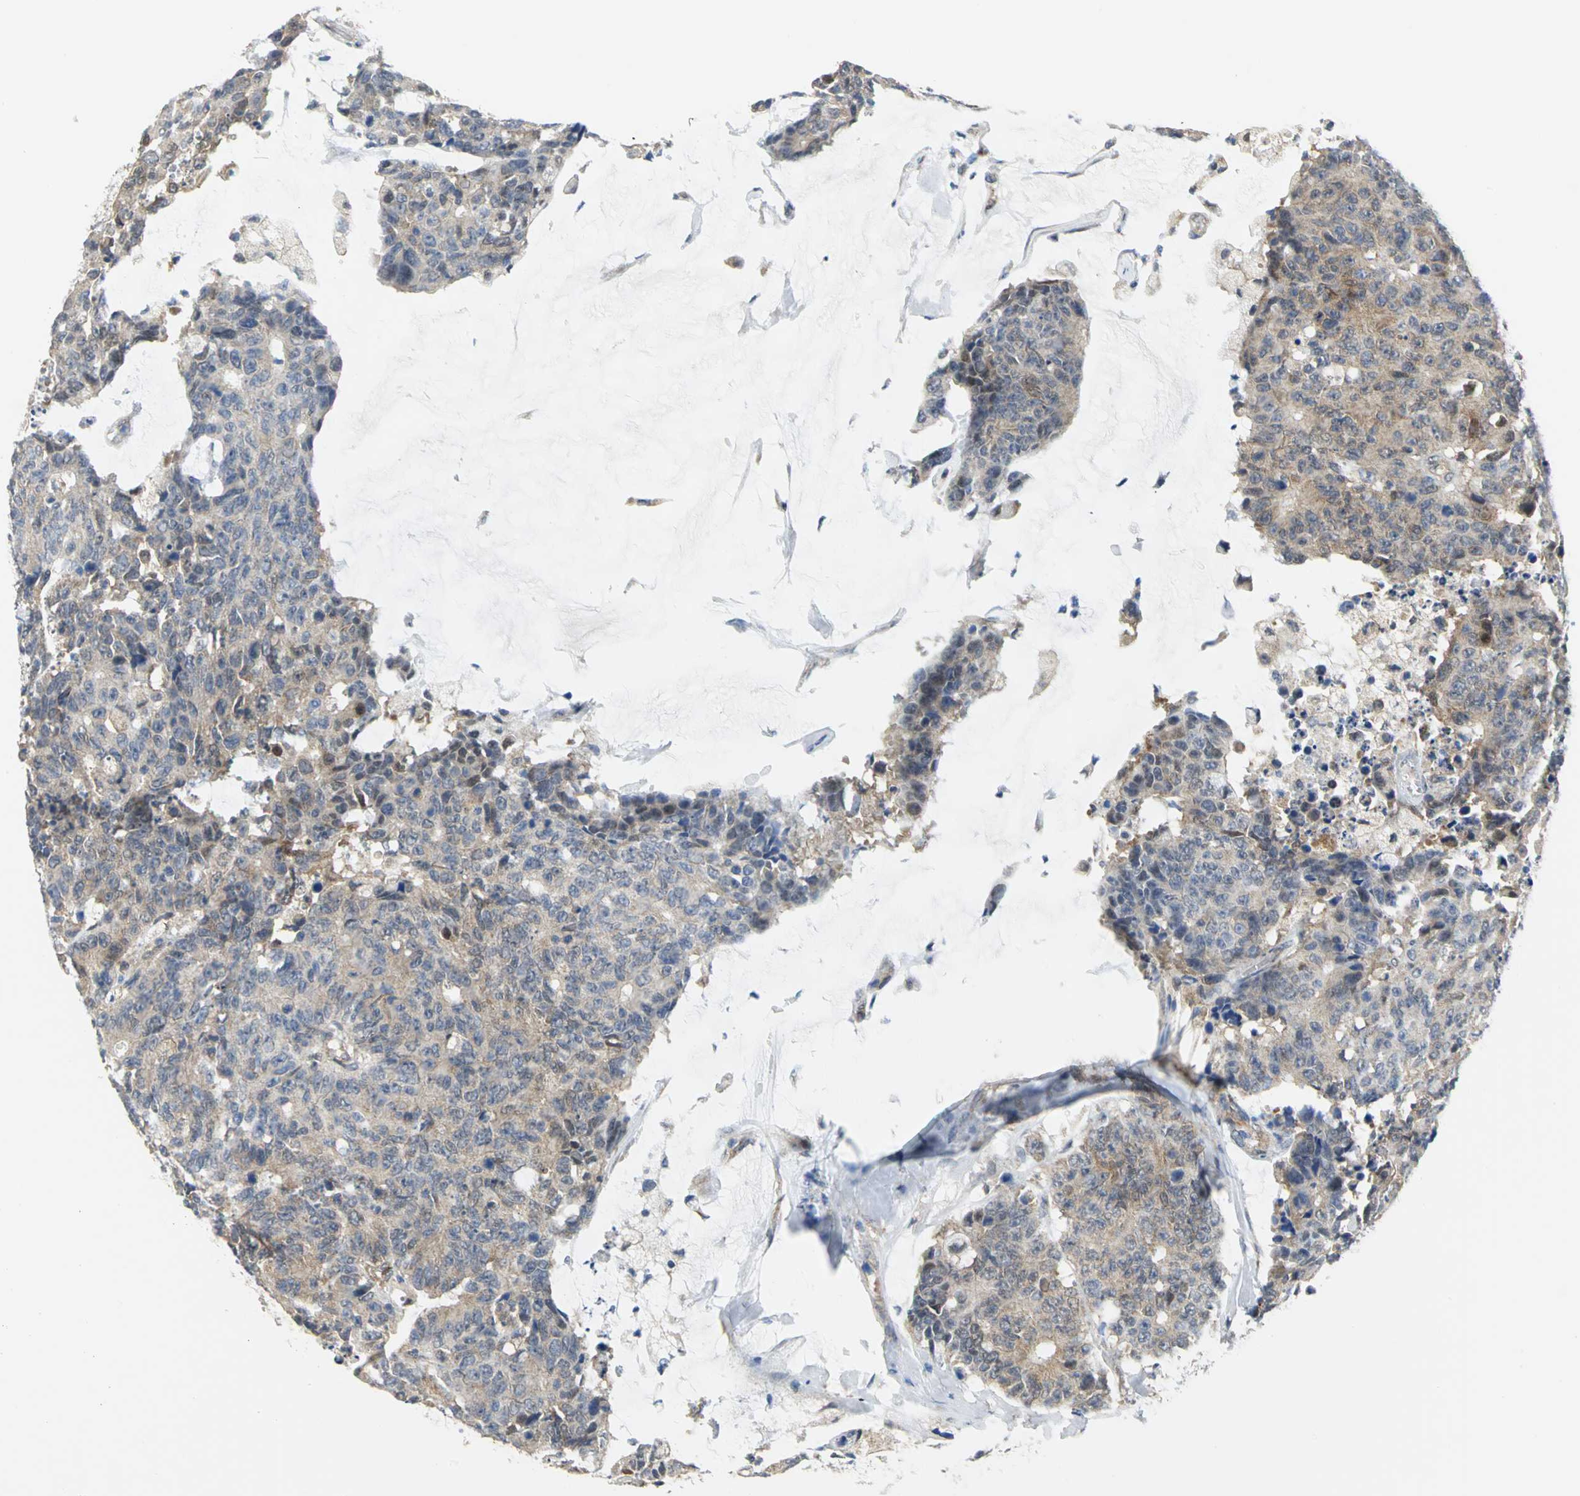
{"staining": {"intensity": "weak", "quantity": "25%-75%", "location": "cytoplasmic/membranous"}, "tissue": "colorectal cancer", "cell_type": "Tumor cells", "image_type": "cancer", "snomed": [{"axis": "morphology", "description": "Adenocarcinoma, NOS"}, {"axis": "topography", "description": "Colon"}], "caption": "Protein staining exhibits weak cytoplasmic/membranous positivity in about 25%-75% of tumor cells in adenocarcinoma (colorectal). Immunohistochemistry stains the protein in brown and the nuclei are stained blue.", "gene": "PGM3", "patient": {"sex": "female", "age": 86}}